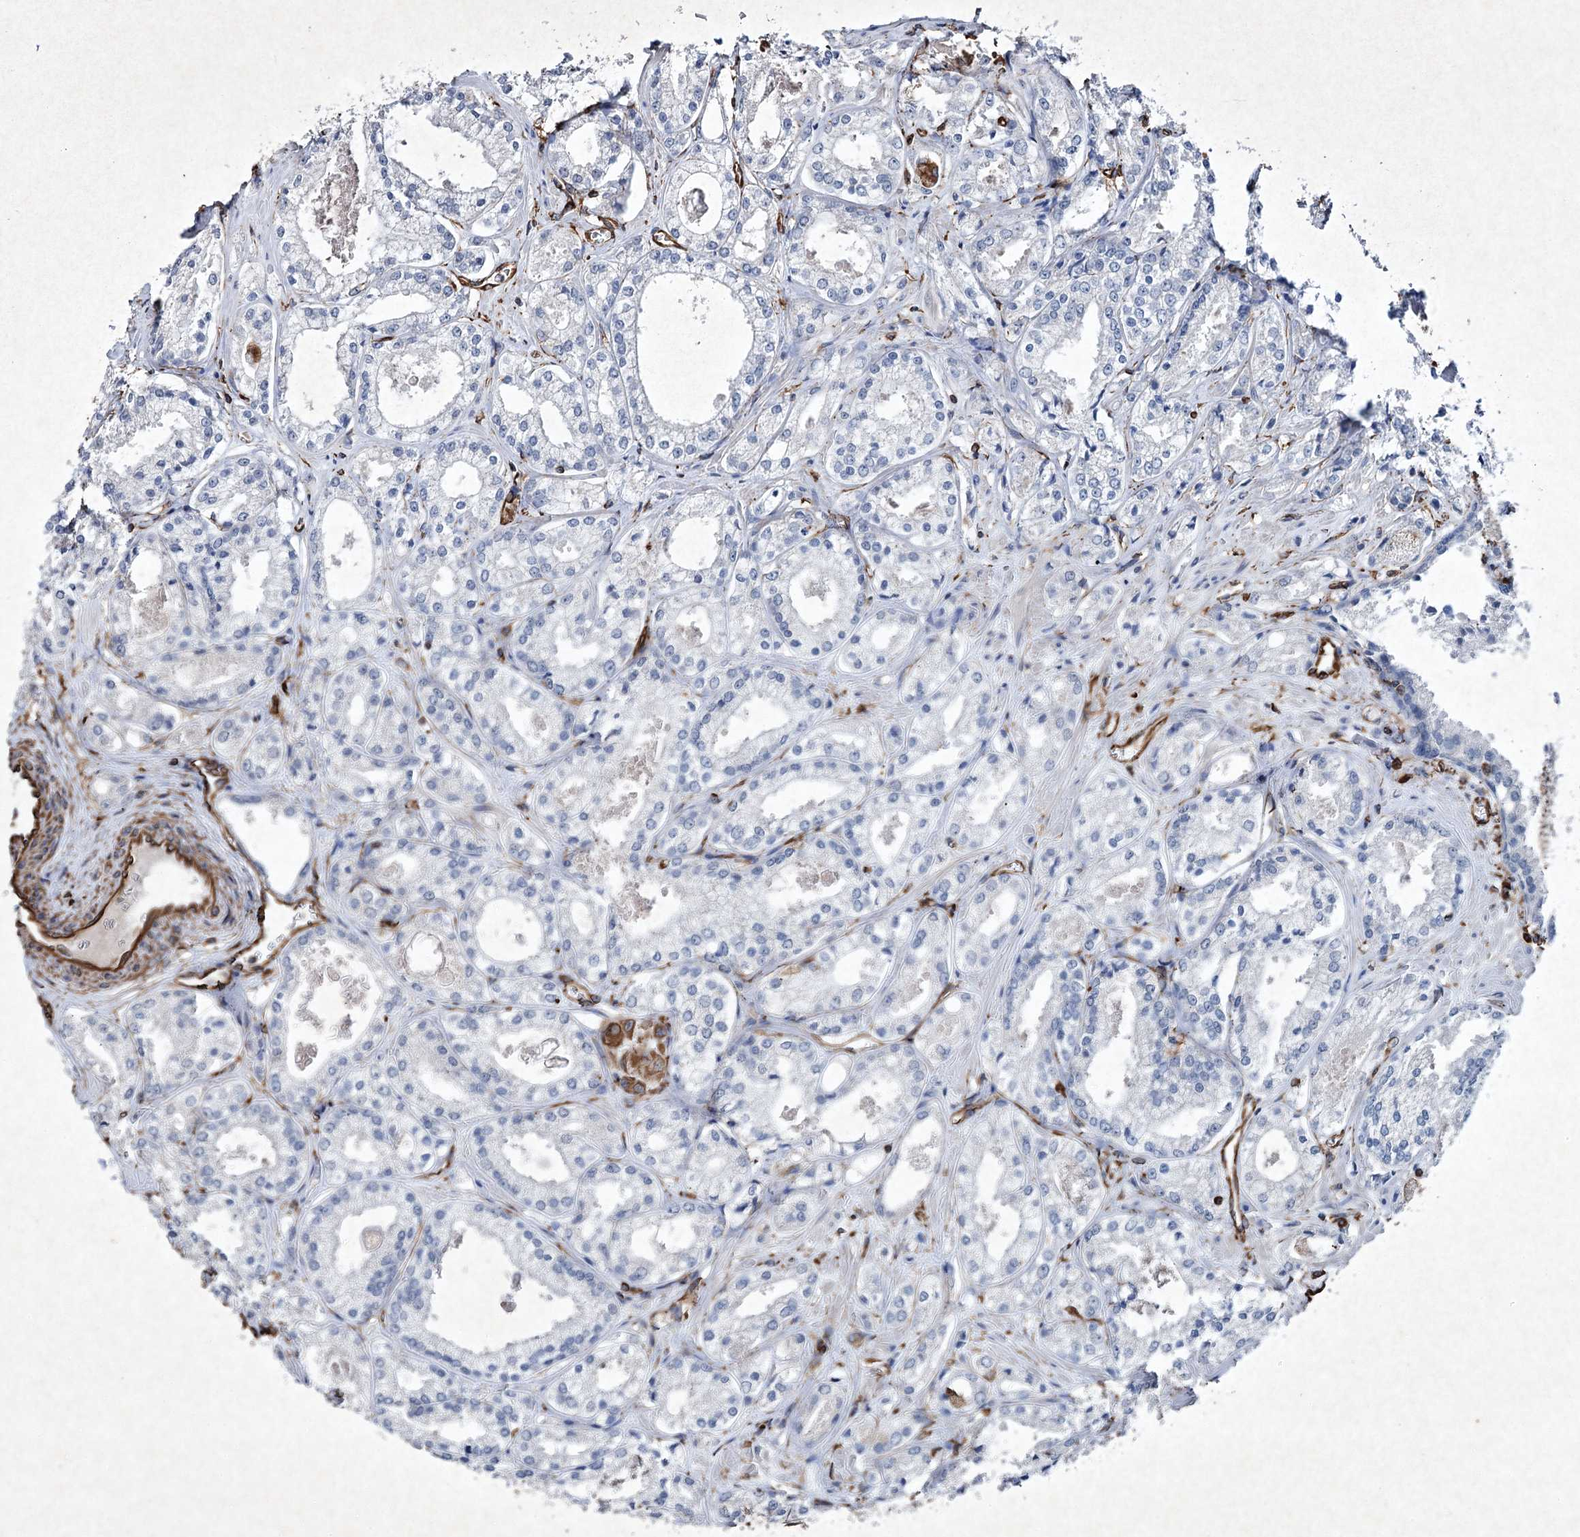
{"staining": {"intensity": "negative", "quantity": "none", "location": "none"}, "tissue": "prostate cancer", "cell_type": "Tumor cells", "image_type": "cancer", "snomed": [{"axis": "morphology", "description": "Adenocarcinoma, Low grade"}, {"axis": "topography", "description": "Prostate"}], "caption": "Immunohistochemical staining of human prostate adenocarcinoma (low-grade) displays no significant expression in tumor cells.", "gene": "CLEC4M", "patient": {"sex": "male", "age": 47}}